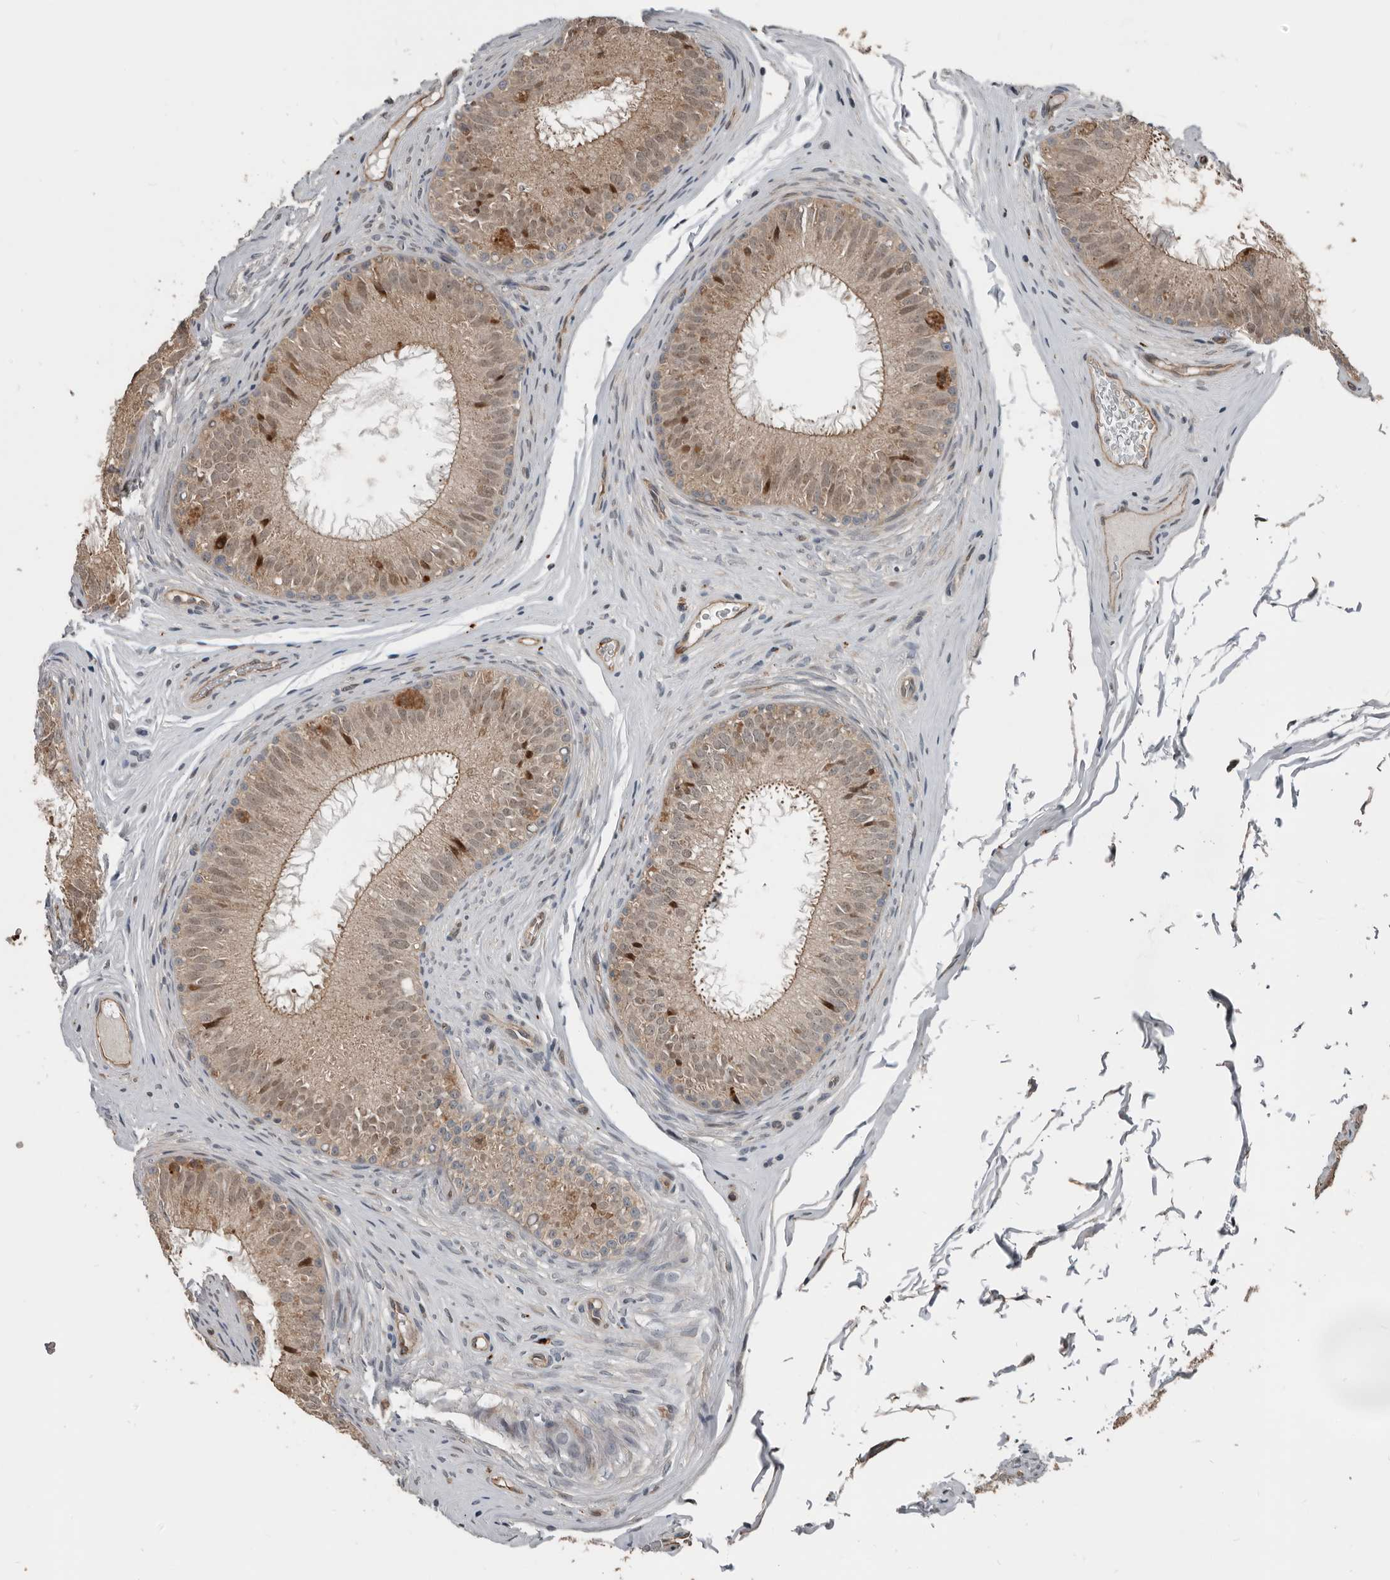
{"staining": {"intensity": "moderate", "quantity": ">75%", "location": "cytoplasmic/membranous,nuclear"}, "tissue": "epididymis", "cell_type": "Glandular cells", "image_type": "normal", "snomed": [{"axis": "morphology", "description": "Normal tissue, NOS"}, {"axis": "topography", "description": "Epididymis"}], "caption": "IHC of benign epididymis demonstrates medium levels of moderate cytoplasmic/membranous,nuclear positivity in approximately >75% of glandular cells.", "gene": "YOD1", "patient": {"sex": "male", "age": 32}}